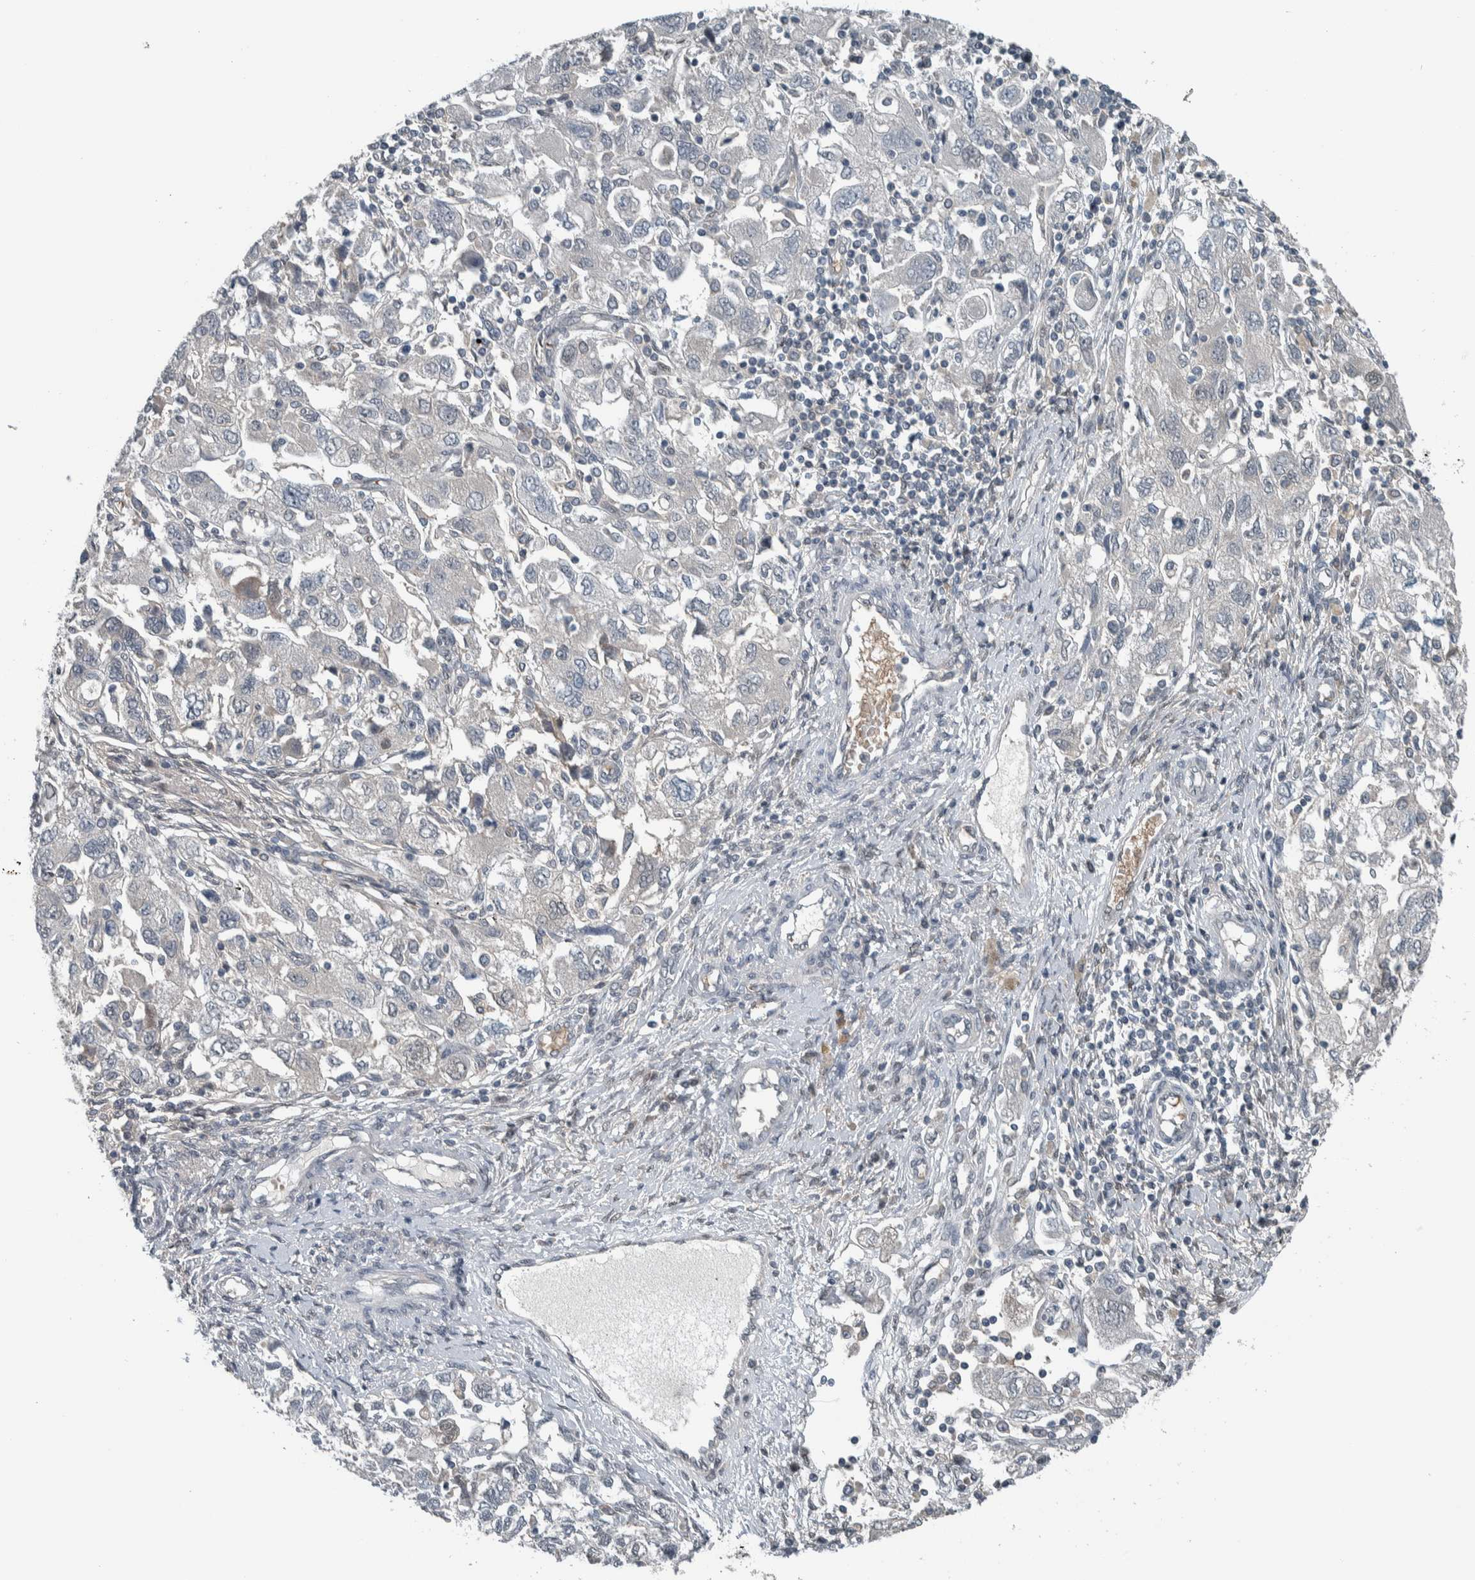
{"staining": {"intensity": "negative", "quantity": "none", "location": "none"}, "tissue": "ovarian cancer", "cell_type": "Tumor cells", "image_type": "cancer", "snomed": [{"axis": "morphology", "description": "Carcinoma, NOS"}, {"axis": "morphology", "description": "Cystadenocarcinoma, serous, NOS"}, {"axis": "topography", "description": "Ovary"}], "caption": "Tumor cells show no significant protein staining in ovarian cancer (serous cystadenocarcinoma). (DAB (3,3'-diaminobenzidine) immunohistochemistry visualized using brightfield microscopy, high magnification).", "gene": "ALAD", "patient": {"sex": "female", "age": 69}}